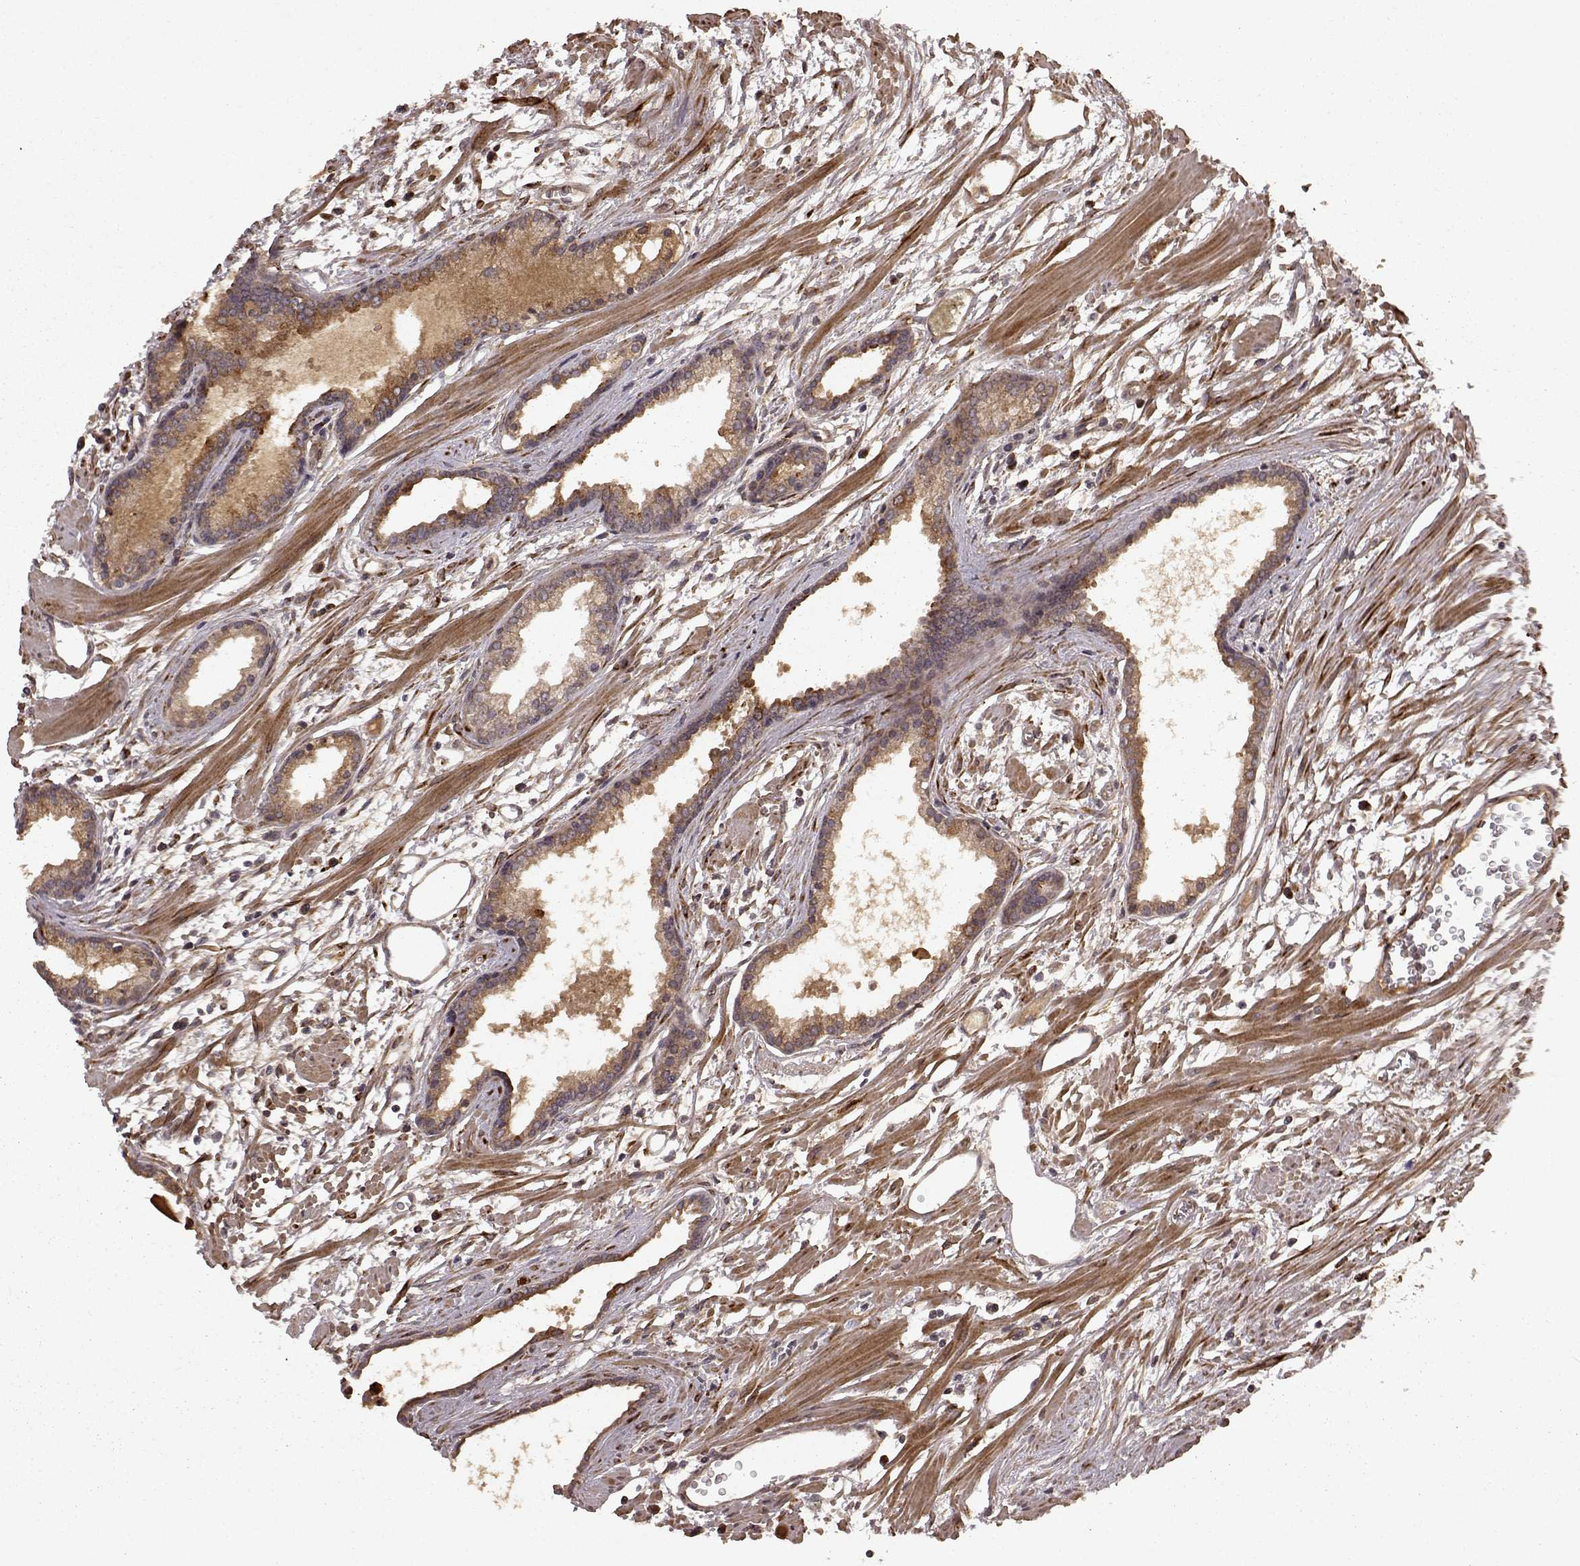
{"staining": {"intensity": "strong", "quantity": "25%-75%", "location": "cytoplasmic/membranous"}, "tissue": "prostate cancer", "cell_type": "Tumor cells", "image_type": "cancer", "snomed": [{"axis": "morphology", "description": "Adenocarcinoma, High grade"}, {"axis": "topography", "description": "Prostate"}], "caption": "Strong cytoplasmic/membranous positivity is present in approximately 25%-75% of tumor cells in prostate cancer (adenocarcinoma (high-grade)).", "gene": "FSTL1", "patient": {"sex": "male", "age": 68}}